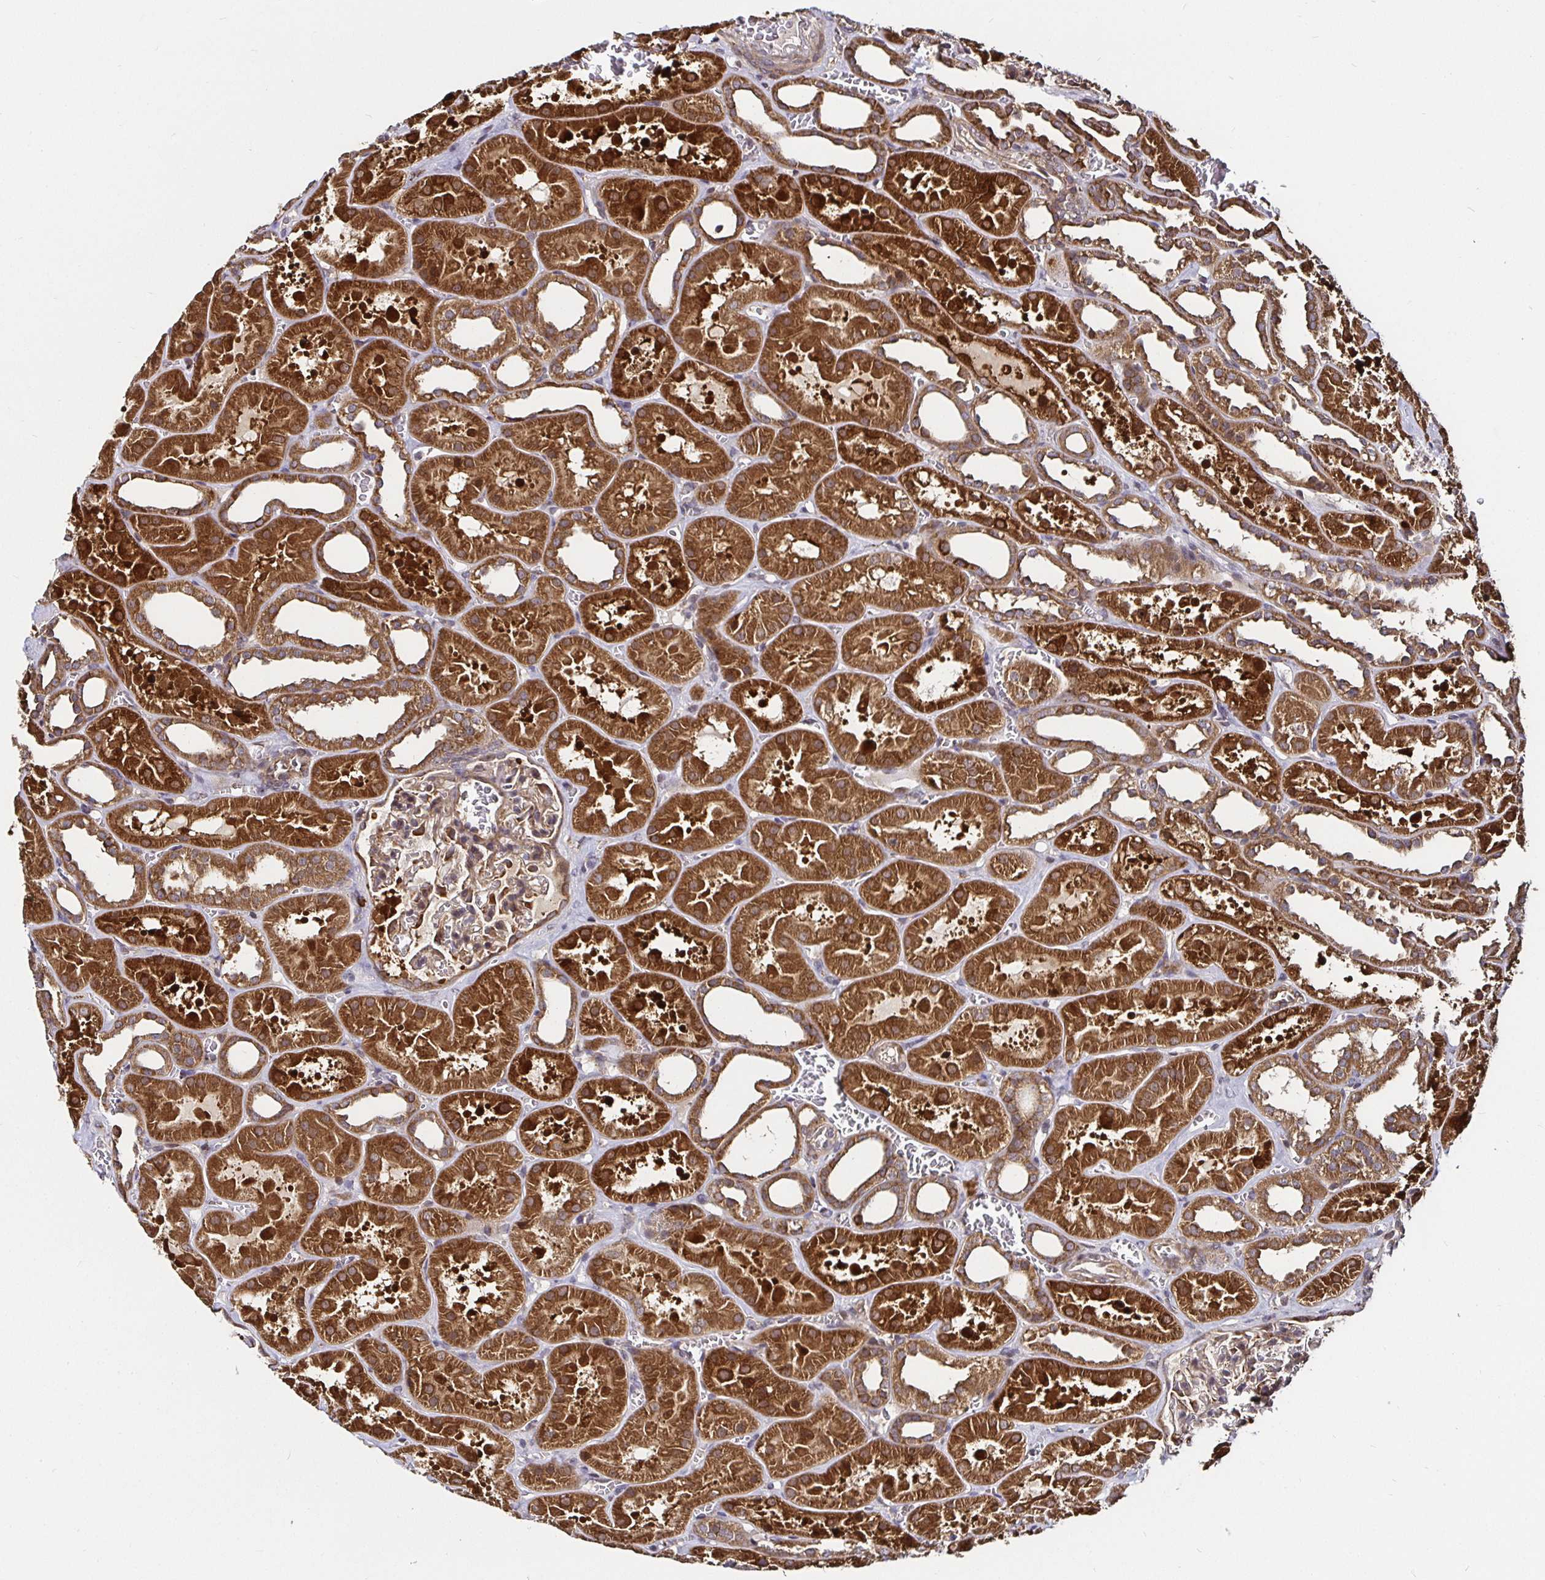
{"staining": {"intensity": "moderate", "quantity": "25%-75%", "location": "cytoplasmic/membranous"}, "tissue": "kidney", "cell_type": "Cells in glomeruli", "image_type": "normal", "snomed": [{"axis": "morphology", "description": "Normal tissue, NOS"}, {"axis": "topography", "description": "Kidney"}], "caption": "High-magnification brightfield microscopy of unremarkable kidney stained with DAB (3,3'-diaminobenzidine) (brown) and counterstained with hematoxylin (blue). cells in glomeruli exhibit moderate cytoplasmic/membranous expression is identified in about25%-75% of cells. (DAB IHC with brightfield microscopy, high magnification).", "gene": "MLST8", "patient": {"sex": "female", "age": 41}}